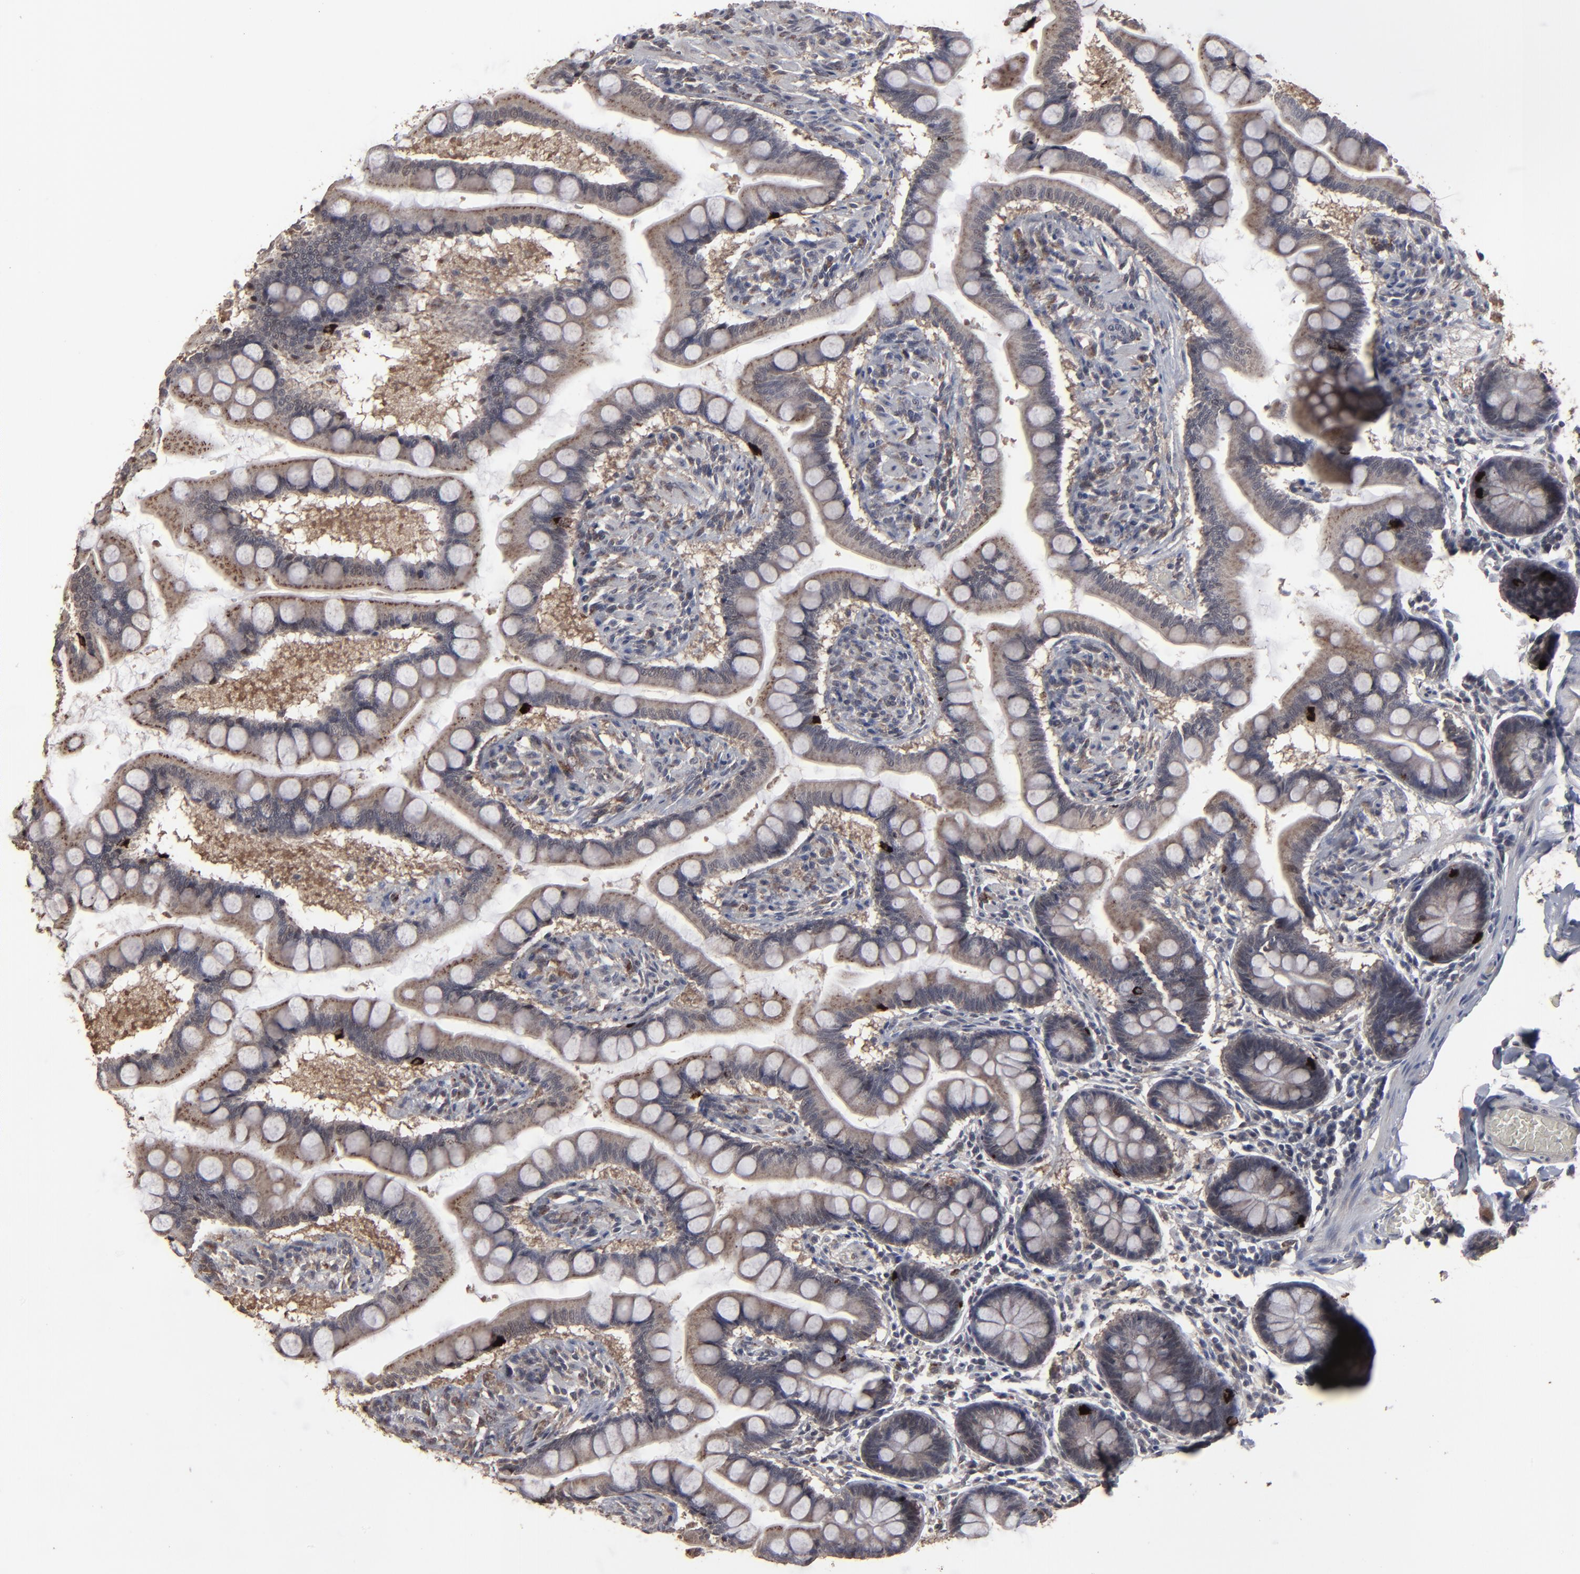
{"staining": {"intensity": "strong", "quantity": "<25%", "location": "cytoplasmic/membranous"}, "tissue": "small intestine", "cell_type": "Glandular cells", "image_type": "normal", "snomed": [{"axis": "morphology", "description": "Normal tissue, NOS"}, {"axis": "topography", "description": "Small intestine"}], "caption": "Approximately <25% of glandular cells in unremarkable small intestine show strong cytoplasmic/membranous protein positivity as visualized by brown immunohistochemical staining.", "gene": "SLC22A17", "patient": {"sex": "male", "age": 41}}